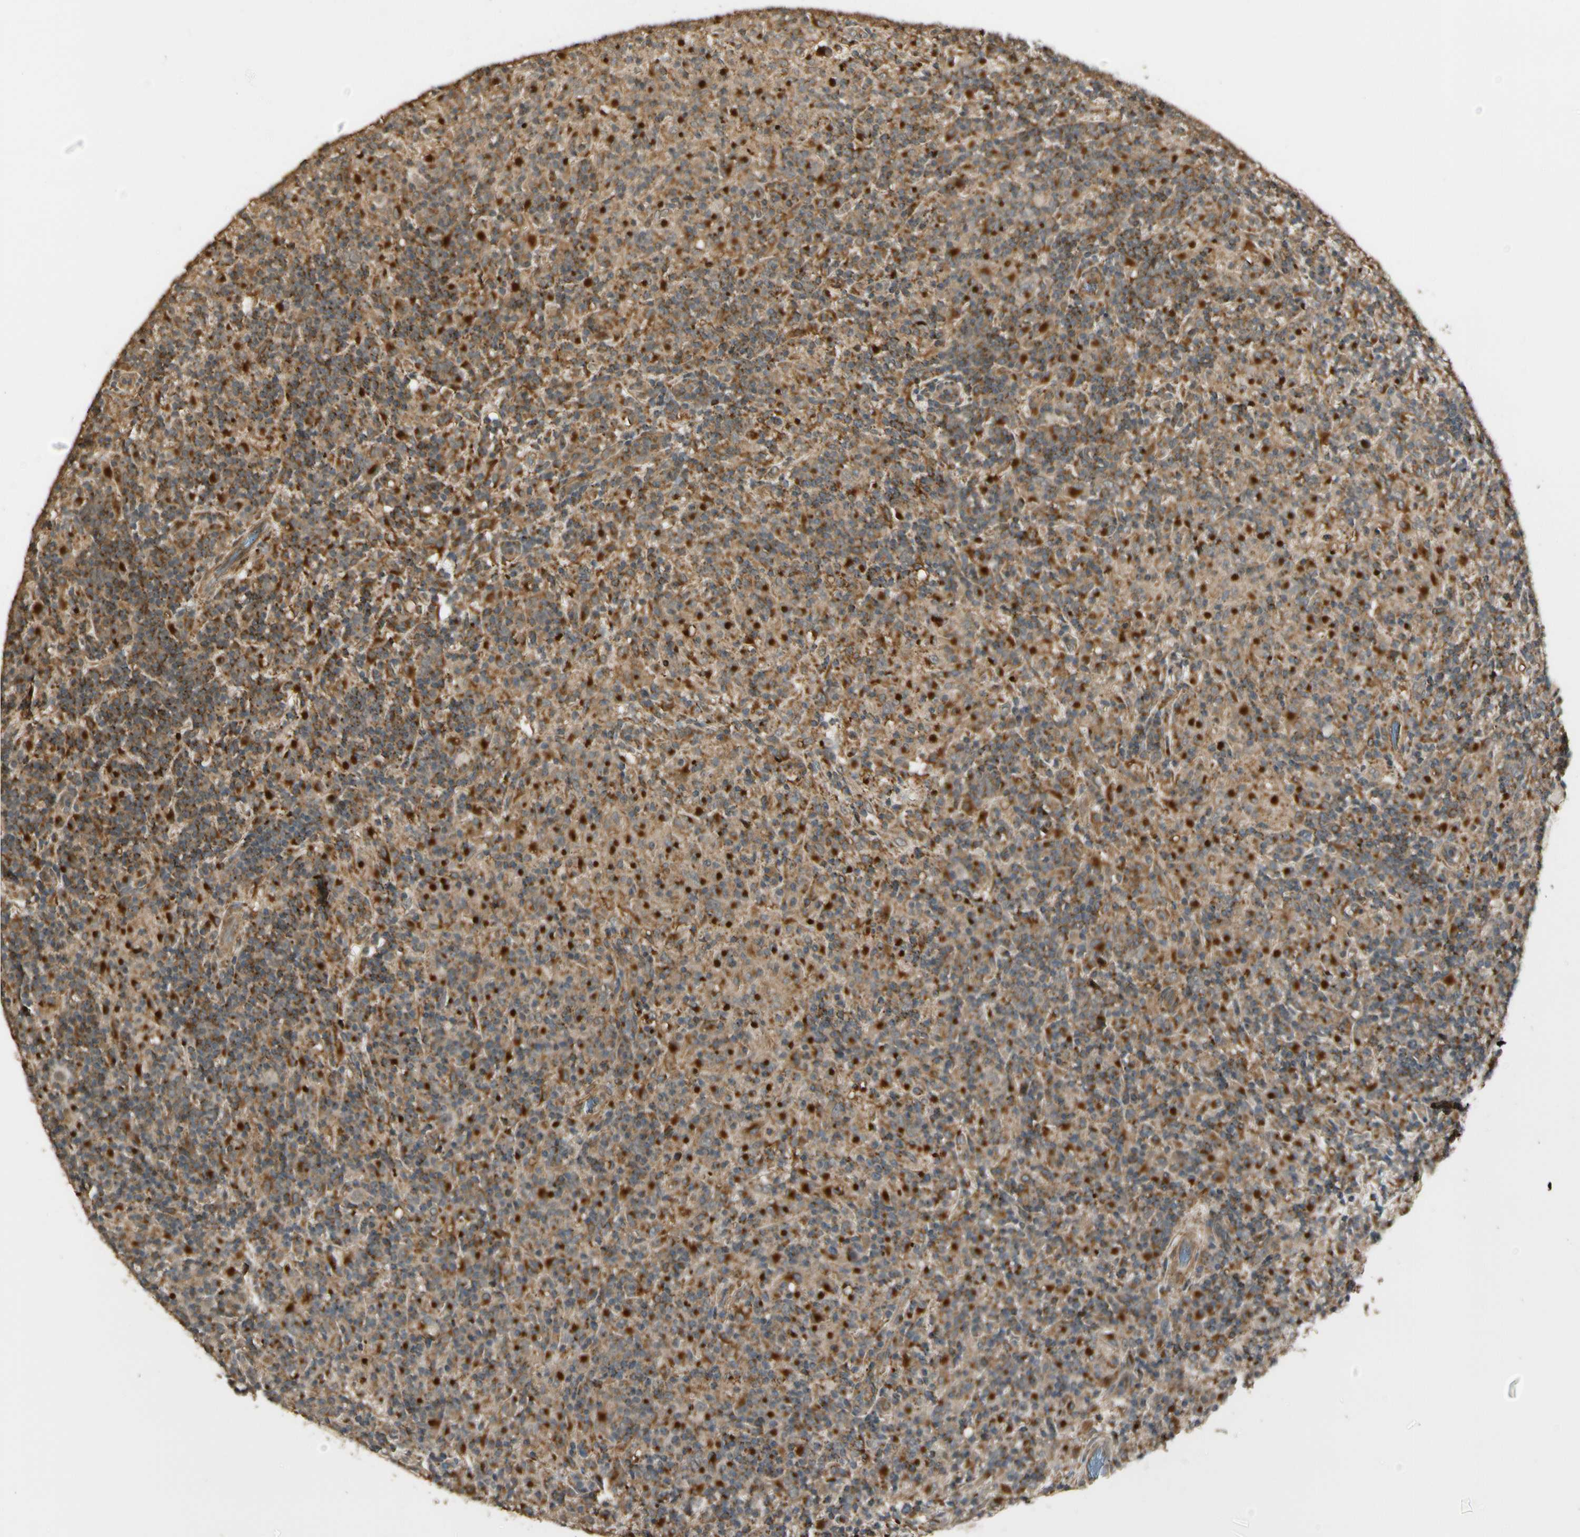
{"staining": {"intensity": "moderate", "quantity": ">75%", "location": "cytoplasmic/membranous"}, "tissue": "lymphoma", "cell_type": "Tumor cells", "image_type": "cancer", "snomed": [{"axis": "morphology", "description": "Hodgkin's disease, NOS"}, {"axis": "topography", "description": "Lymph node"}], "caption": "Human Hodgkin's disease stained with a brown dye displays moderate cytoplasmic/membranous positive staining in about >75% of tumor cells.", "gene": "LAMTOR1", "patient": {"sex": "male", "age": 70}}